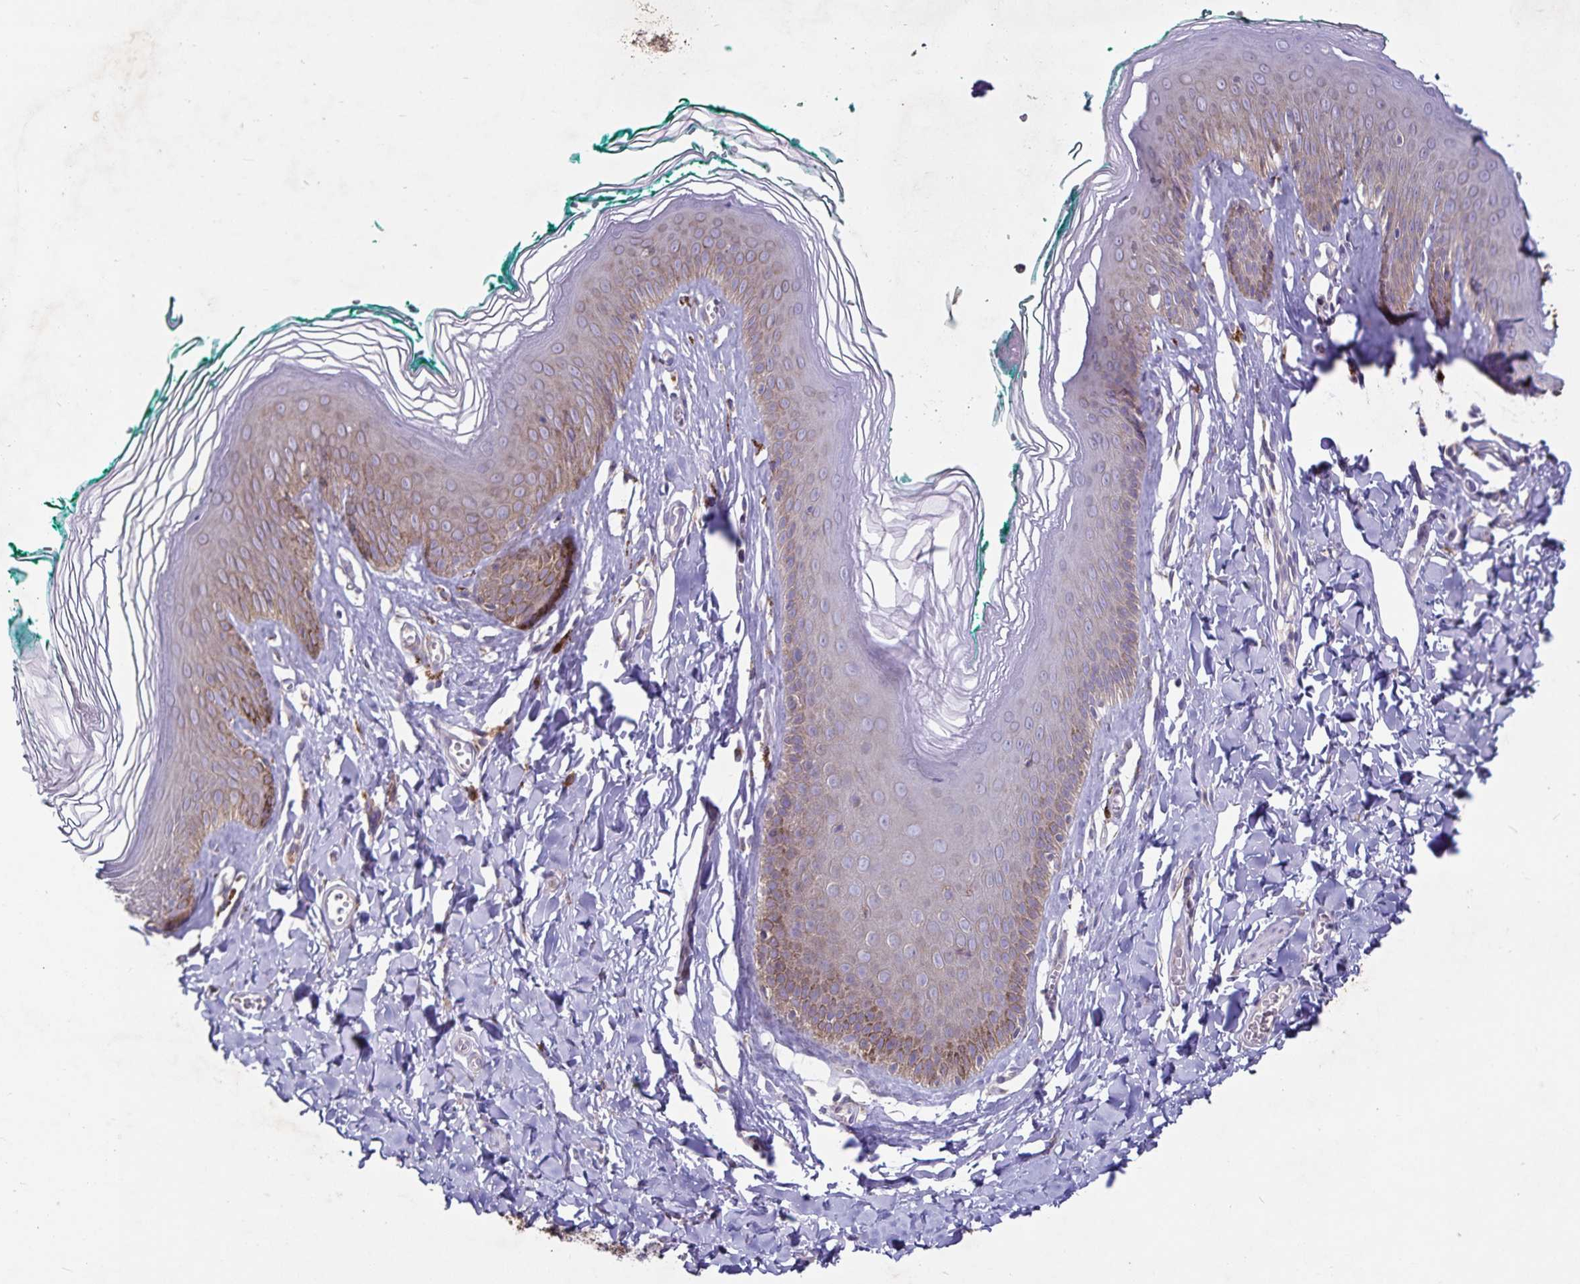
{"staining": {"intensity": "moderate", "quantity": "25%-75%", "location": "cytoplasmic/membranous"}, "tissue": "skin", "cell_type": "Epidermal cells", "image_type": "normal", "snomed": [{"axis": "morphology", "description": "Normal tissue, NOS"}, {"axis": "topography", "description": "Vulva"}, {"axis": "topography", "description": "Peripheral nerve tissue"}], "caption": "The immunohistochemical stain highlights moderate cytoplasmic/membranous positivity in epidermal cells of benign skin.", "gene": "FAM120A", "patient": {"sex": "female", "age": 66}}